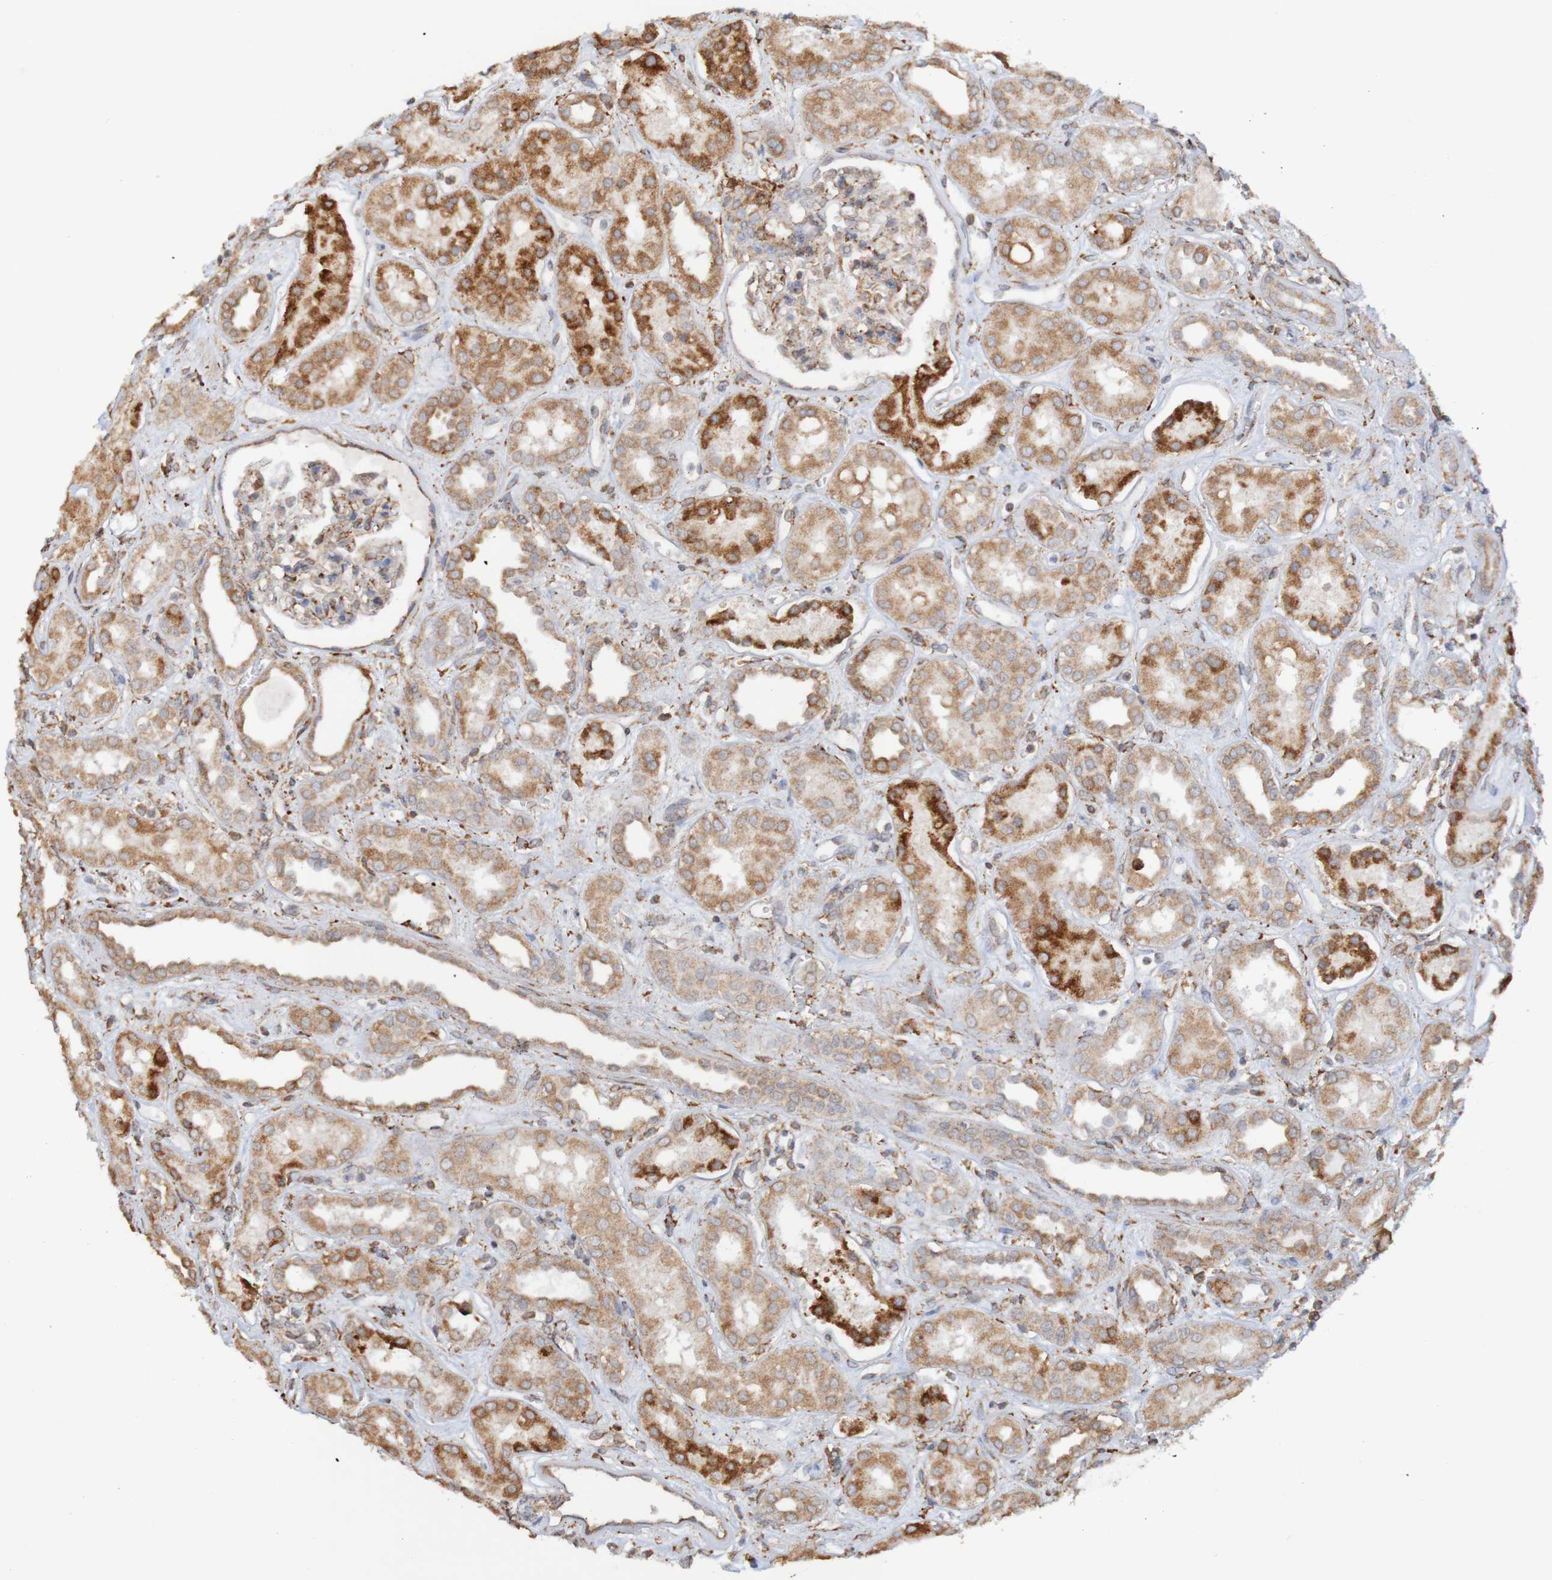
{"staining": {"intensity": "moderate", "quantity": ">75%", "location": "cytoplasmic/membranous"}, "tissue": "kidney", "cell_type": "Cells in glomeruli", "image_type": "normal", "snomed": [{"axis": "morphology", "description": "Normal tissue, NOS"}, {"axis": "topography", "description": "Kidney"}], "caption": "Protein analysis of benign kidney displays moderate cytoplasmic/membranous staining in about >75% of cells in glomeruli. (IHC, brightfield microscopy, high magnification).", "gene": "PDIA3", "patient": {"sex": "male", "age": 59}}